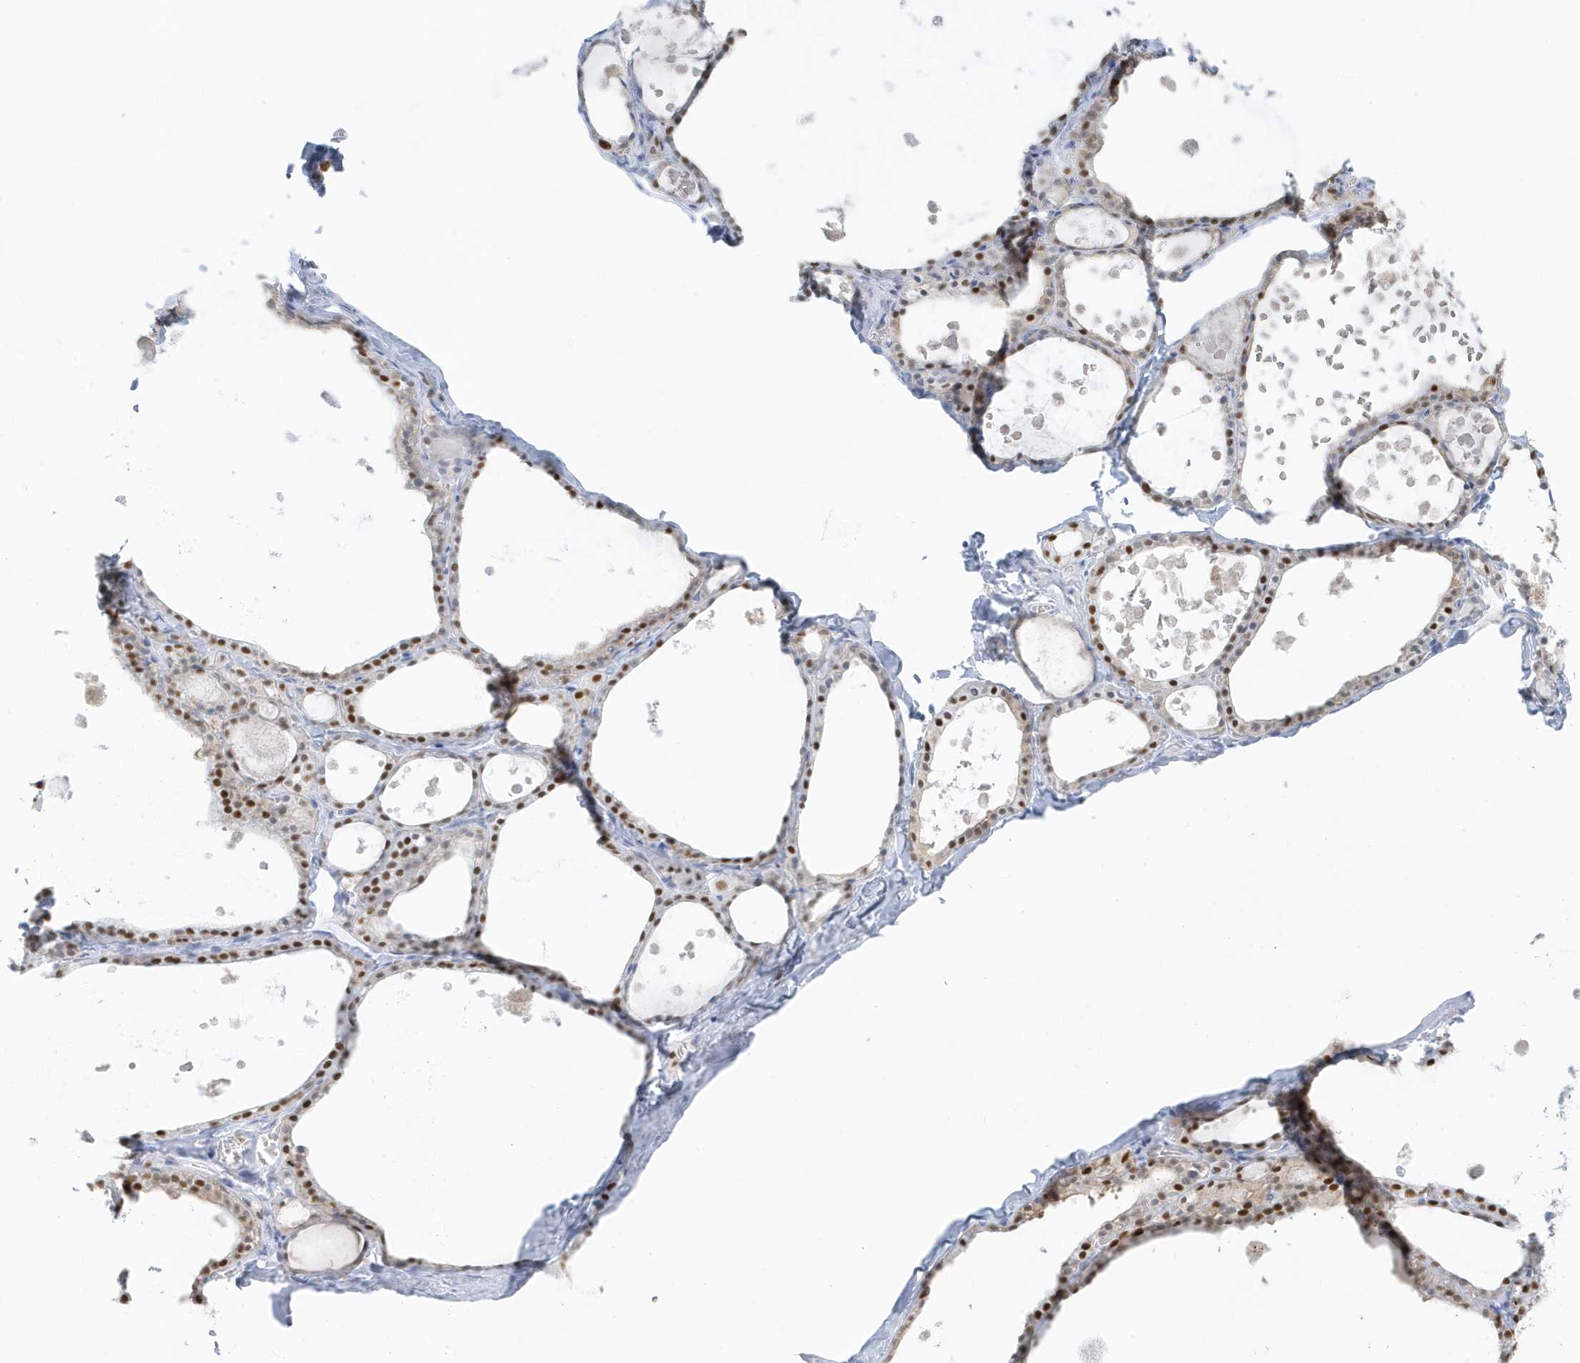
{"staining": {"intensity": "moderate", "quantity": ">75%", "location": "nuclear"}, "tissue": "thyroid gland", "cell_type": "Glandular cells", "image_type": "normal", "snomed": [{"axis": "morphology", "description": "Normal tissue, NOS"}, {"axis": "topography", "description": "Thyroid gland"}], "caption": "Benign thyroid gland displays moderate nuclear staining in about >75% of glandular cells The staining was performed using DAB to visualize the protein expression in brown, while the nuclei were stained in blue with hematoxylin (Magnification: 20x)..", "gene": "SMIM34", "patient": {"sex": "male", "age": 56}}